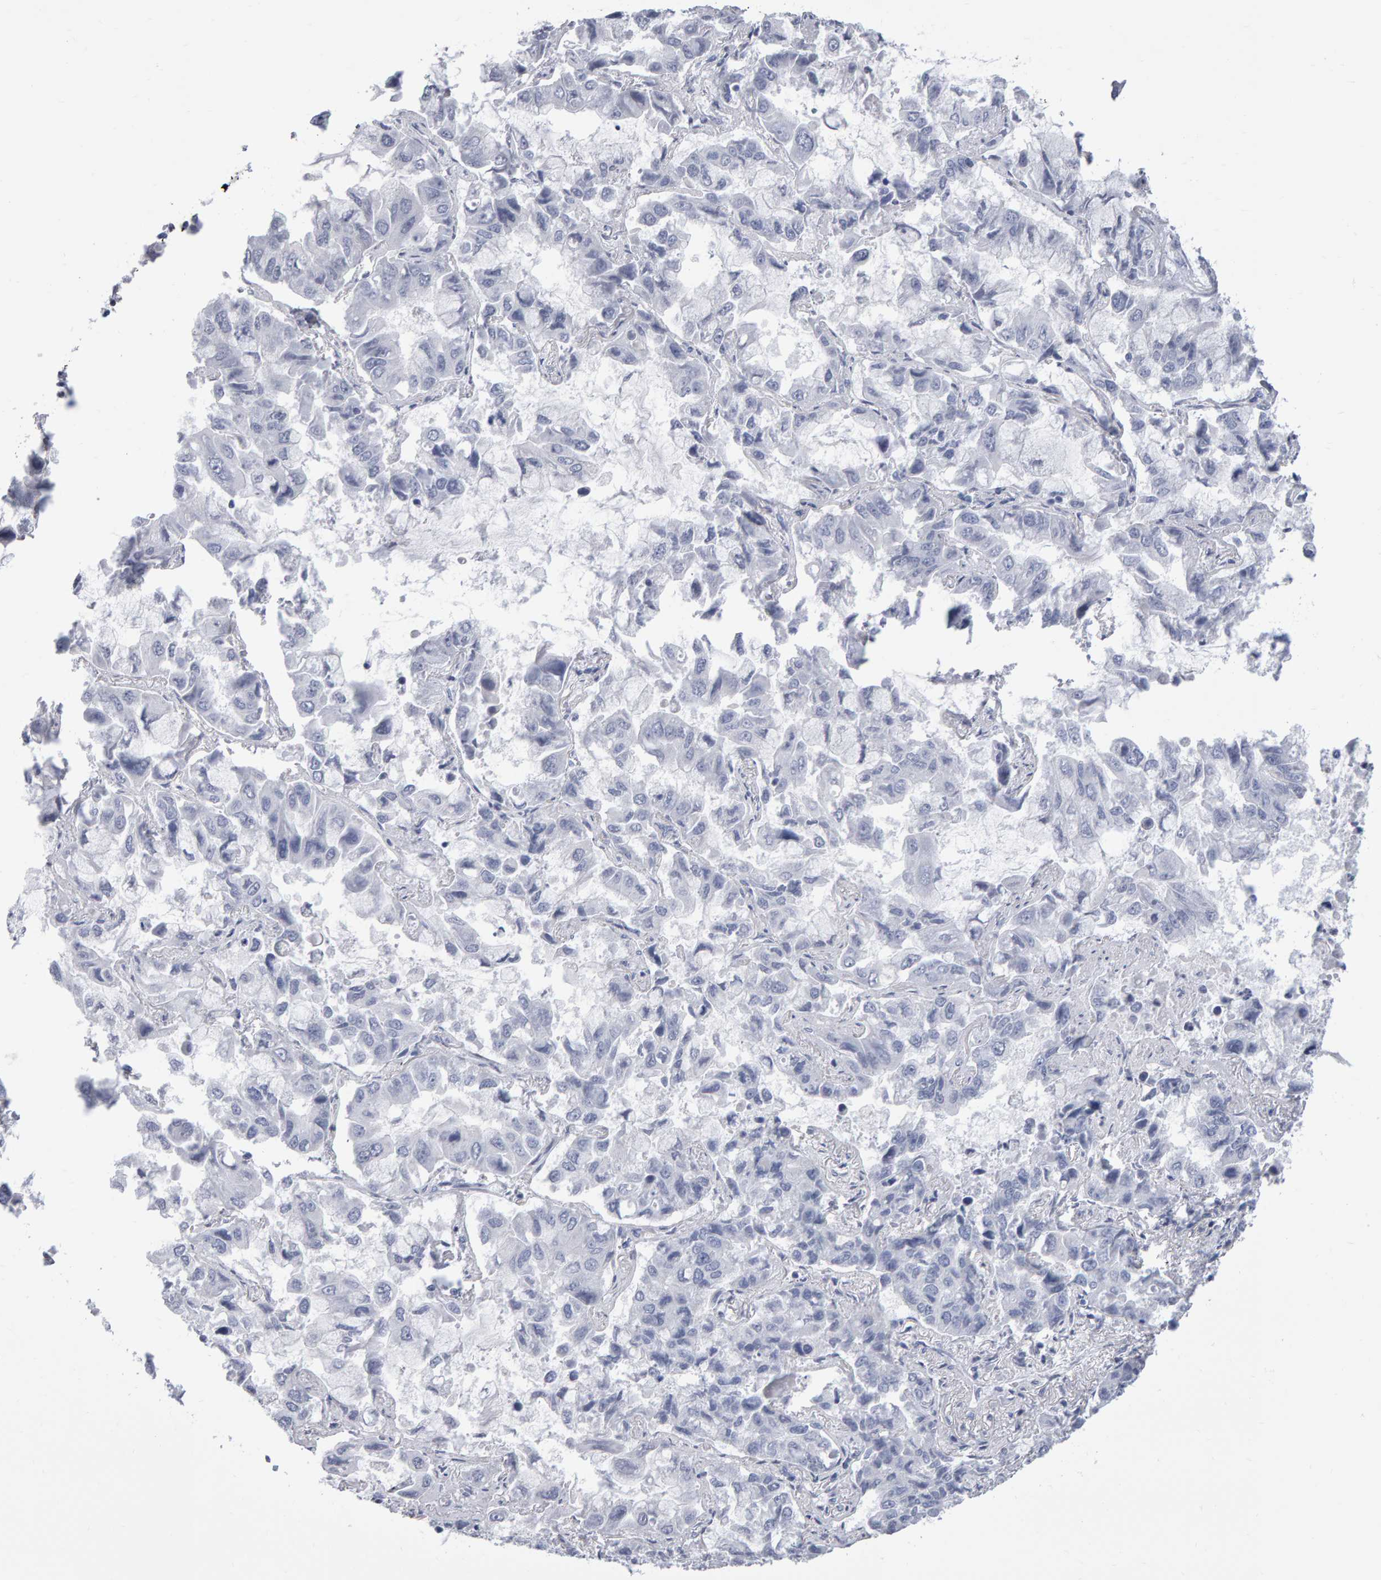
{"staining": {"intensity": "negative", "quantity": "none", "location": "none"}, "tissue": "lung cancer", "cell_type": "Tumor cells", "image_type": "cancer", "snomed": [{"axis": "morphology", "description": "Adenocarcinoma, NOS"}, {"axis": "topography", "description": "Lung"}], "caption": "This is an immunohistochemistry micrograph of adenocarcinoma (lung). There is no positivity in tumor cells.", "gene": "NCDN", "patient": {"sex": "male", "age": 64}}